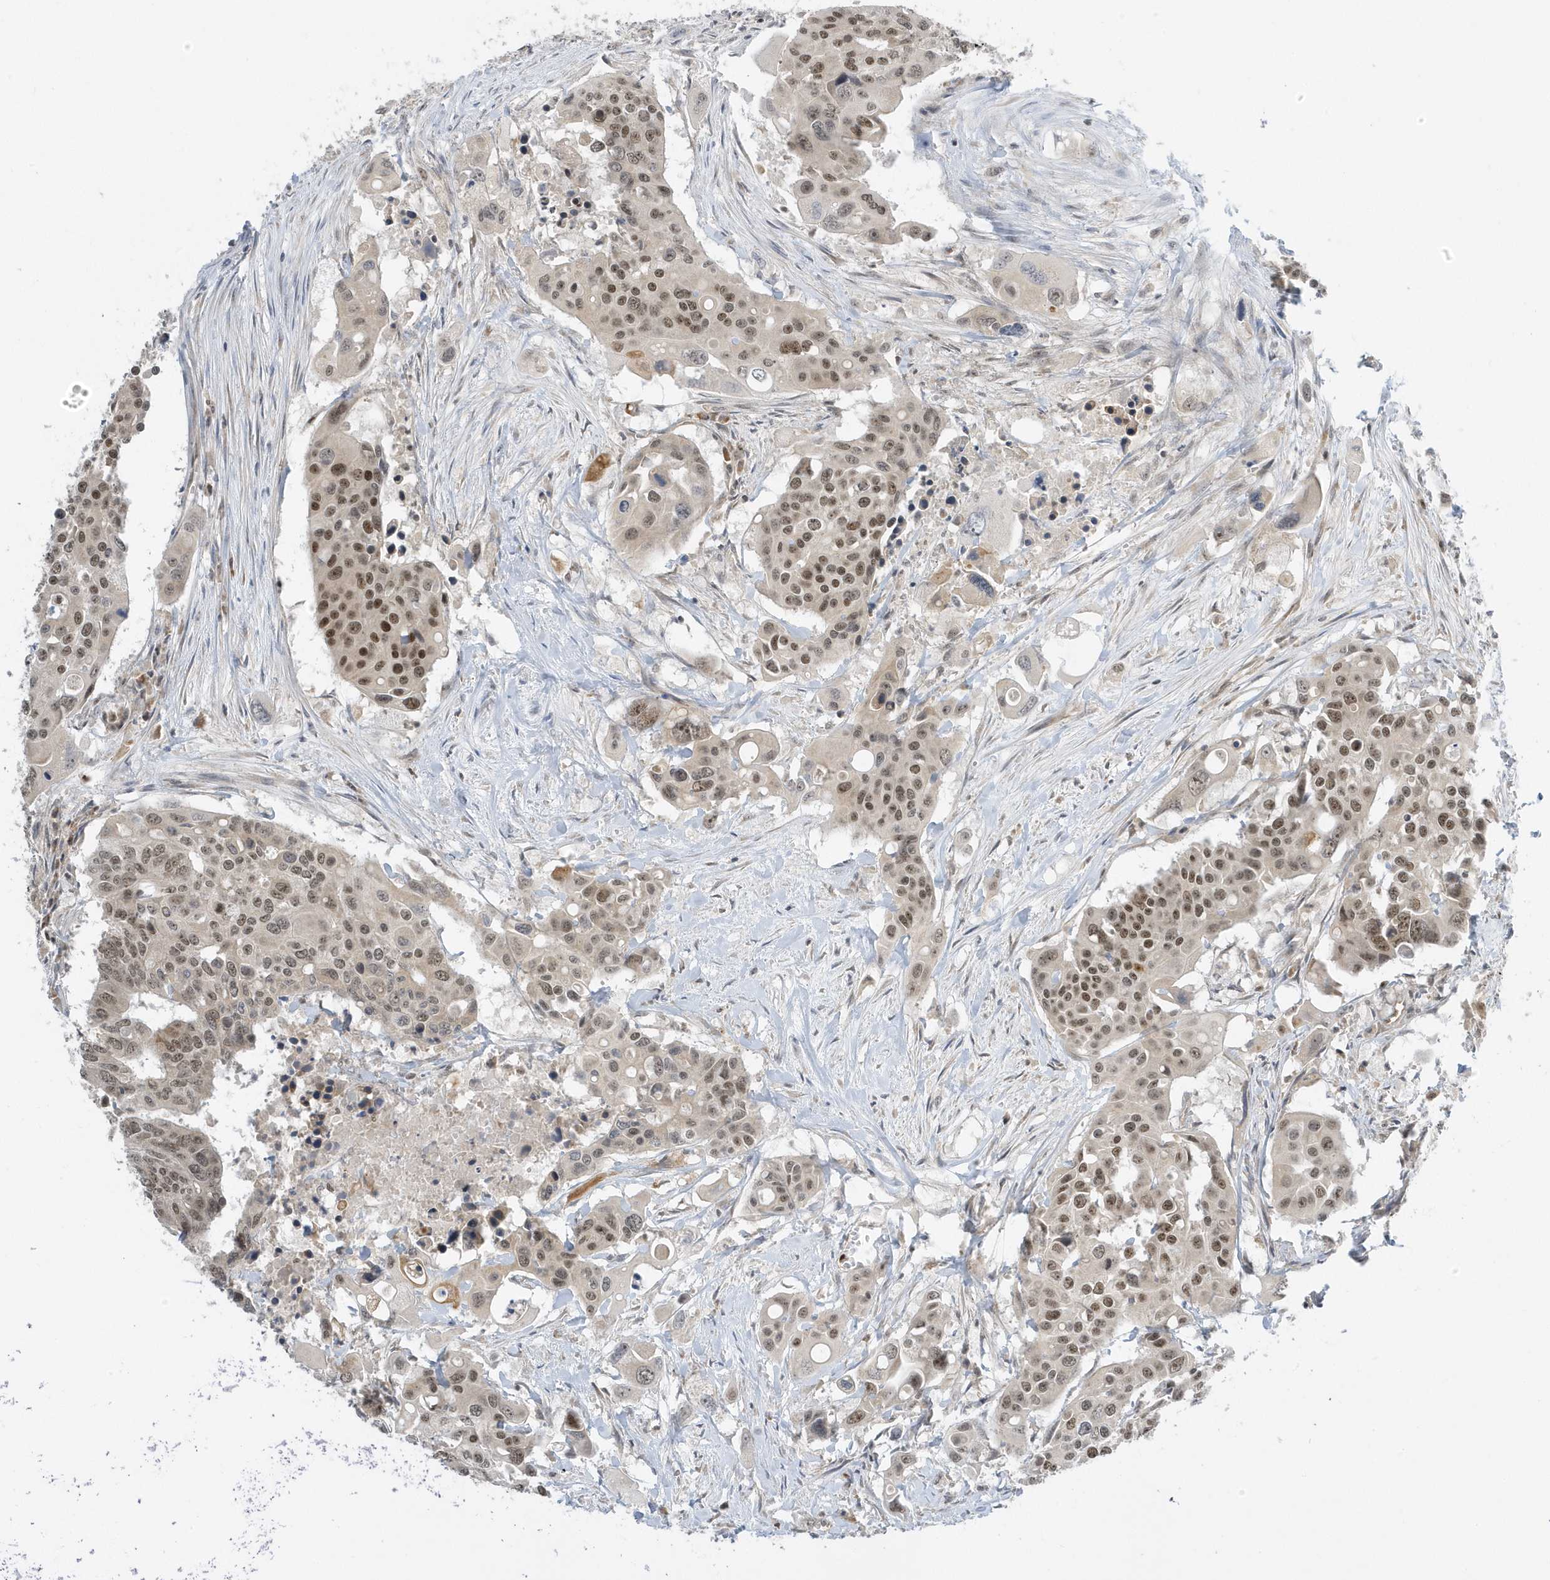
{"staining": {"intensity": "moderate", "quantity": ">75%", "location": "nuclear"}, "tissue": "colorectal cancer", "cell_type": "Tumor cells", "image_type": "cancer", "snomed": [{"axis": "morphology", "description": "Adenocarcinoma, NOS"}, {"axis": "topography", "description": "Colon"}], "caption": "DAB (3,3'-diaminobenzidine) immunohistochemical staining of colorectal adenocarcinoma reveals moderate nuclear protein expression in approximately >75% of tumor cells.", "gene": "ZNF740", "patient": {"sex": "male", "age": 77}}